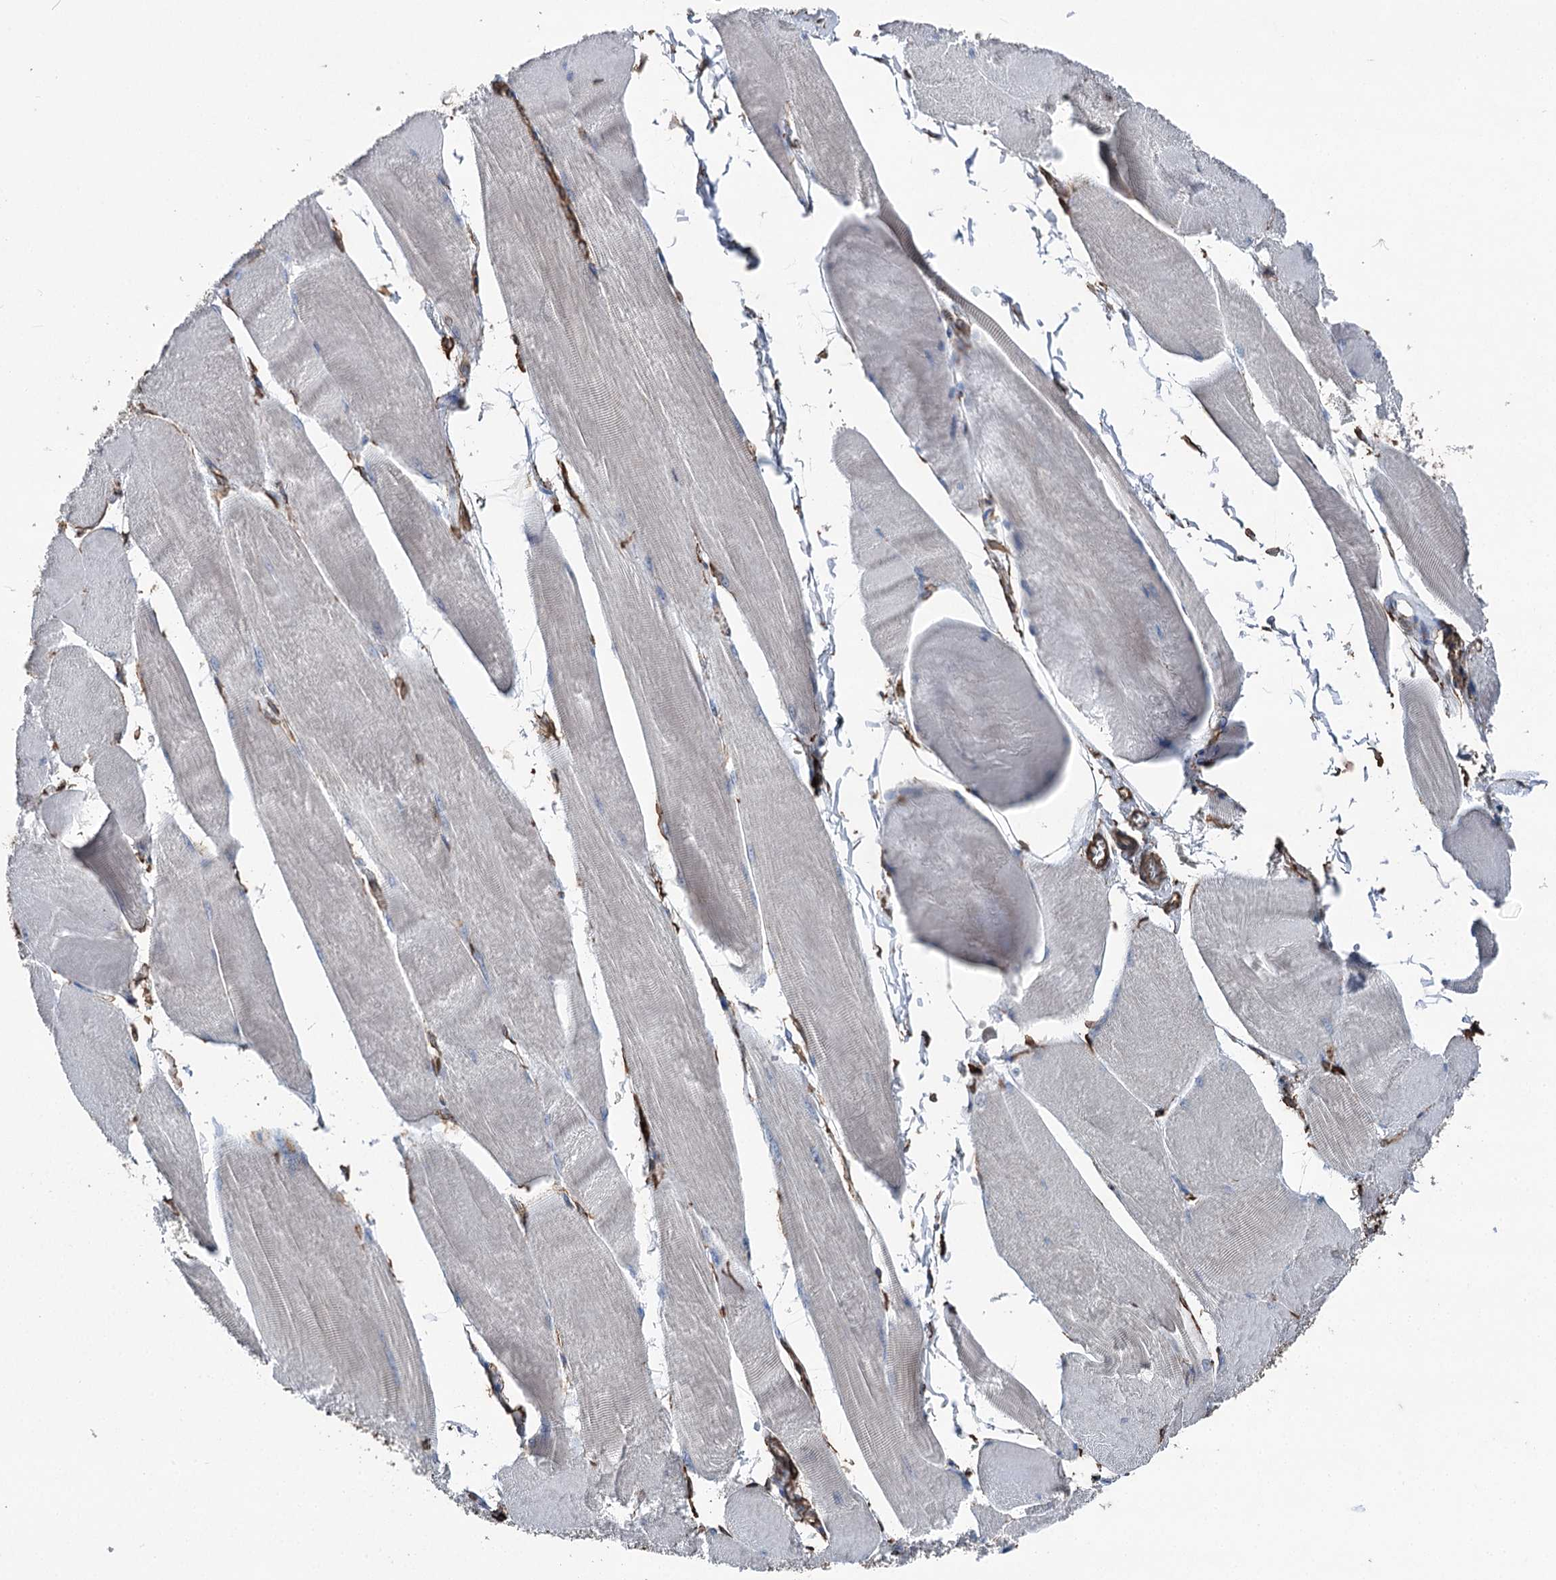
{"staining": {"intensity": "negative", "quantity": "none", "location": "none"}, "tissue": "skeletal muscle", "cell_type": "Myocytes", "image_type": "normal", "snomed": [{"axis": "morphology", "description": "Normal tissue, NOS"}, {"axis": "morphology", "description": "Basal cell carcinoma"}, {"axis": "topography", "description": "Skeletal muscle"}], "caption": "This is a image of immunohistochemistry (IHC) staining of normal skeletal muscle, which shows no staining in myocytes. (Brightfield microscopy of DAB immunohistochemistry at high magnification).", "gene": "CLEC4M", "patient": {"sex": "female", "age": 64}}